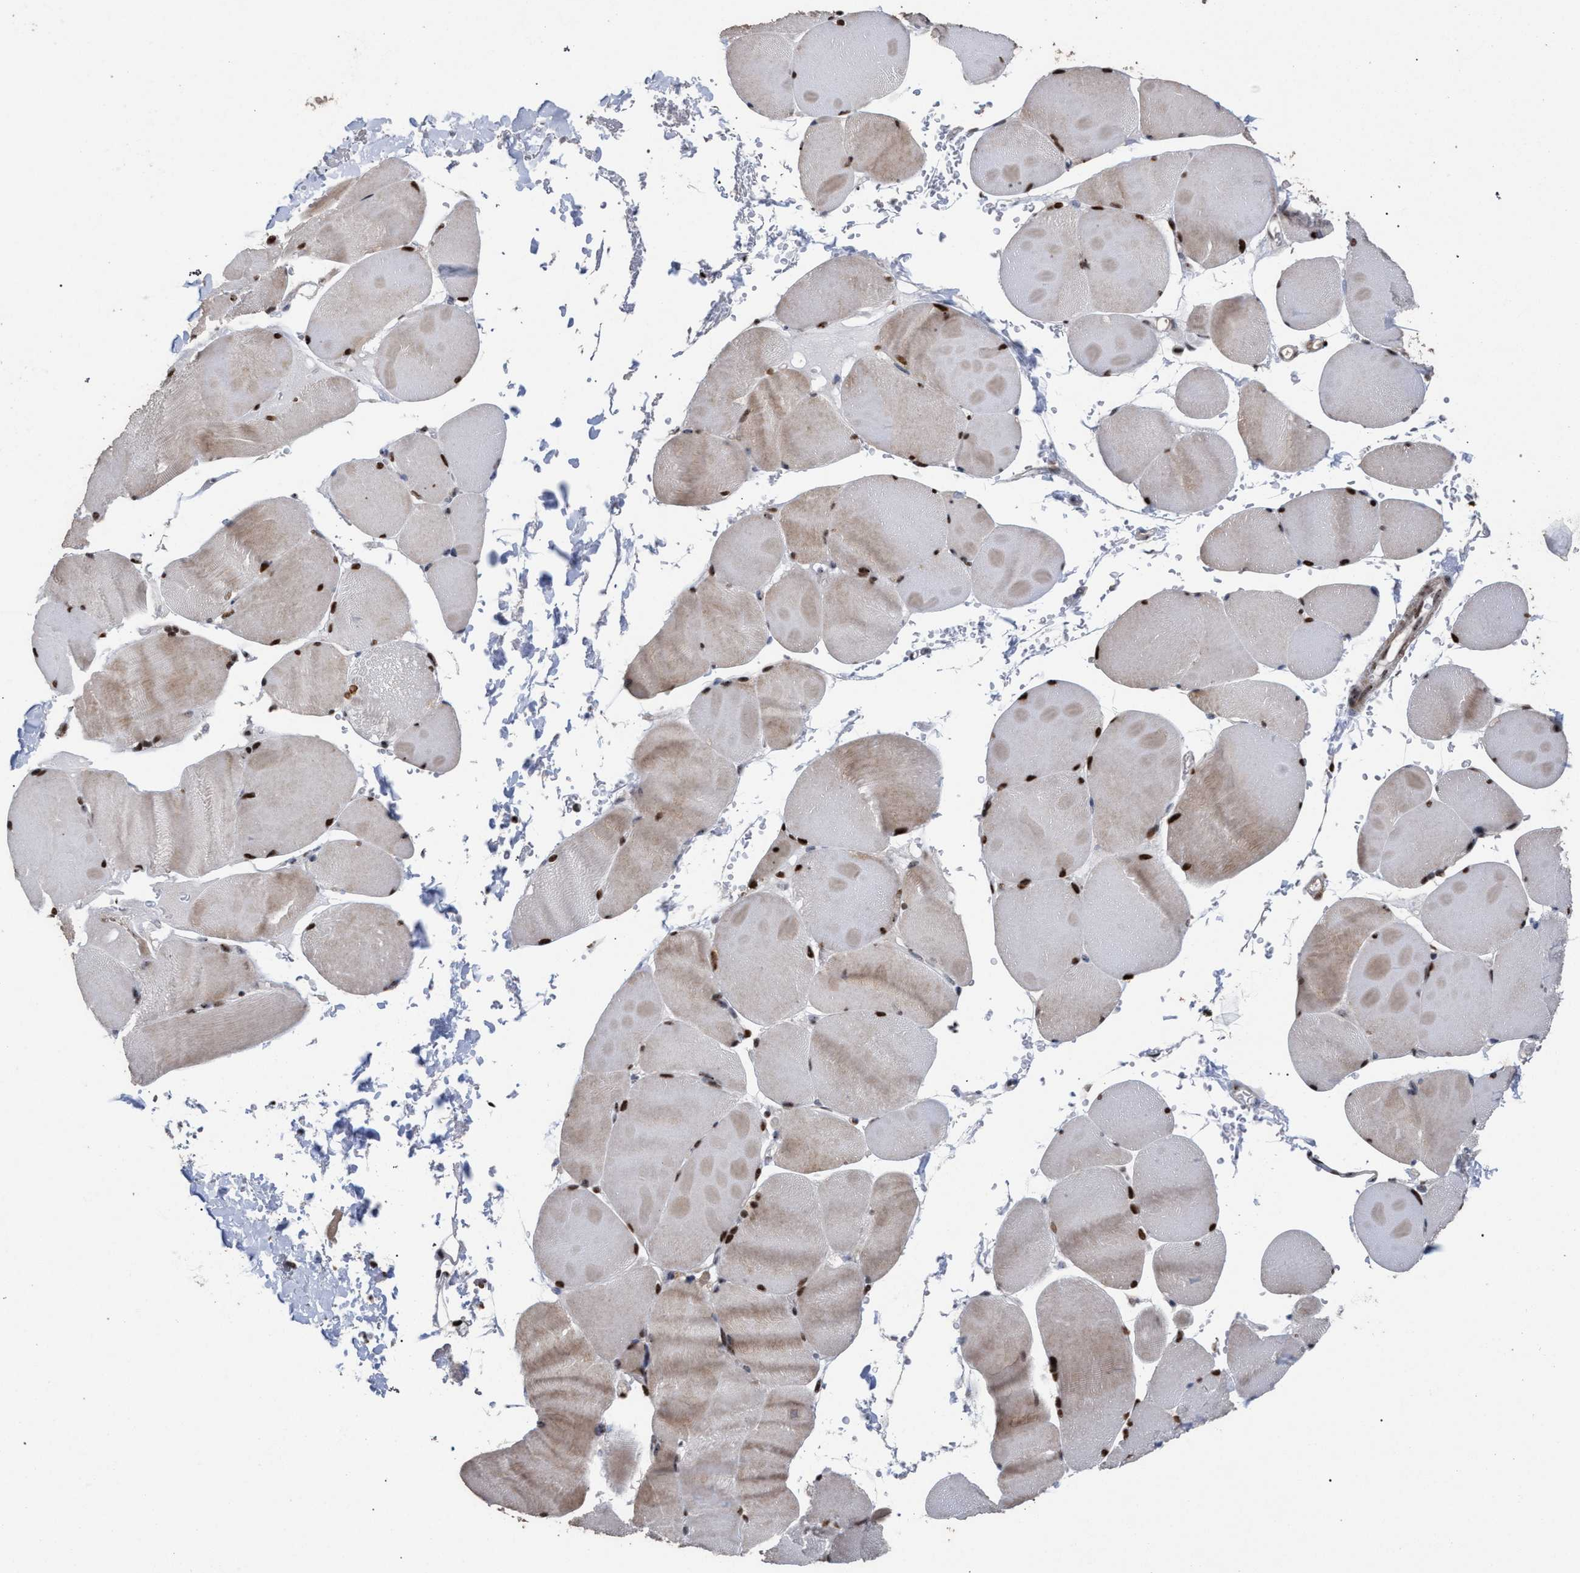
{"staining": {"intensity": "strong", "quantity": "25%-75%", "location": "nuclear"}, "tissue": "skeletal muscle", "cell_type": "Myocytes", "image_type": "normal", "snomed": [{"axis": "morphology", "description": "Normal tissue, NOS"}, {"axis": "topography", "description": "Skin"}, {"axis": "topography", "description": "Skeletal muscle"}], "caption": "Protein expression by IHC displays strong nuclear staining in approximately 25%-75% of myocytes in benign skeletal muscle. (DAB (3,3'-diaminobenzidine) IHC with brightfield microscopy, high magnification).", "gene": "TP53BP1", "patient": {"sex": "male", "age": 83}}